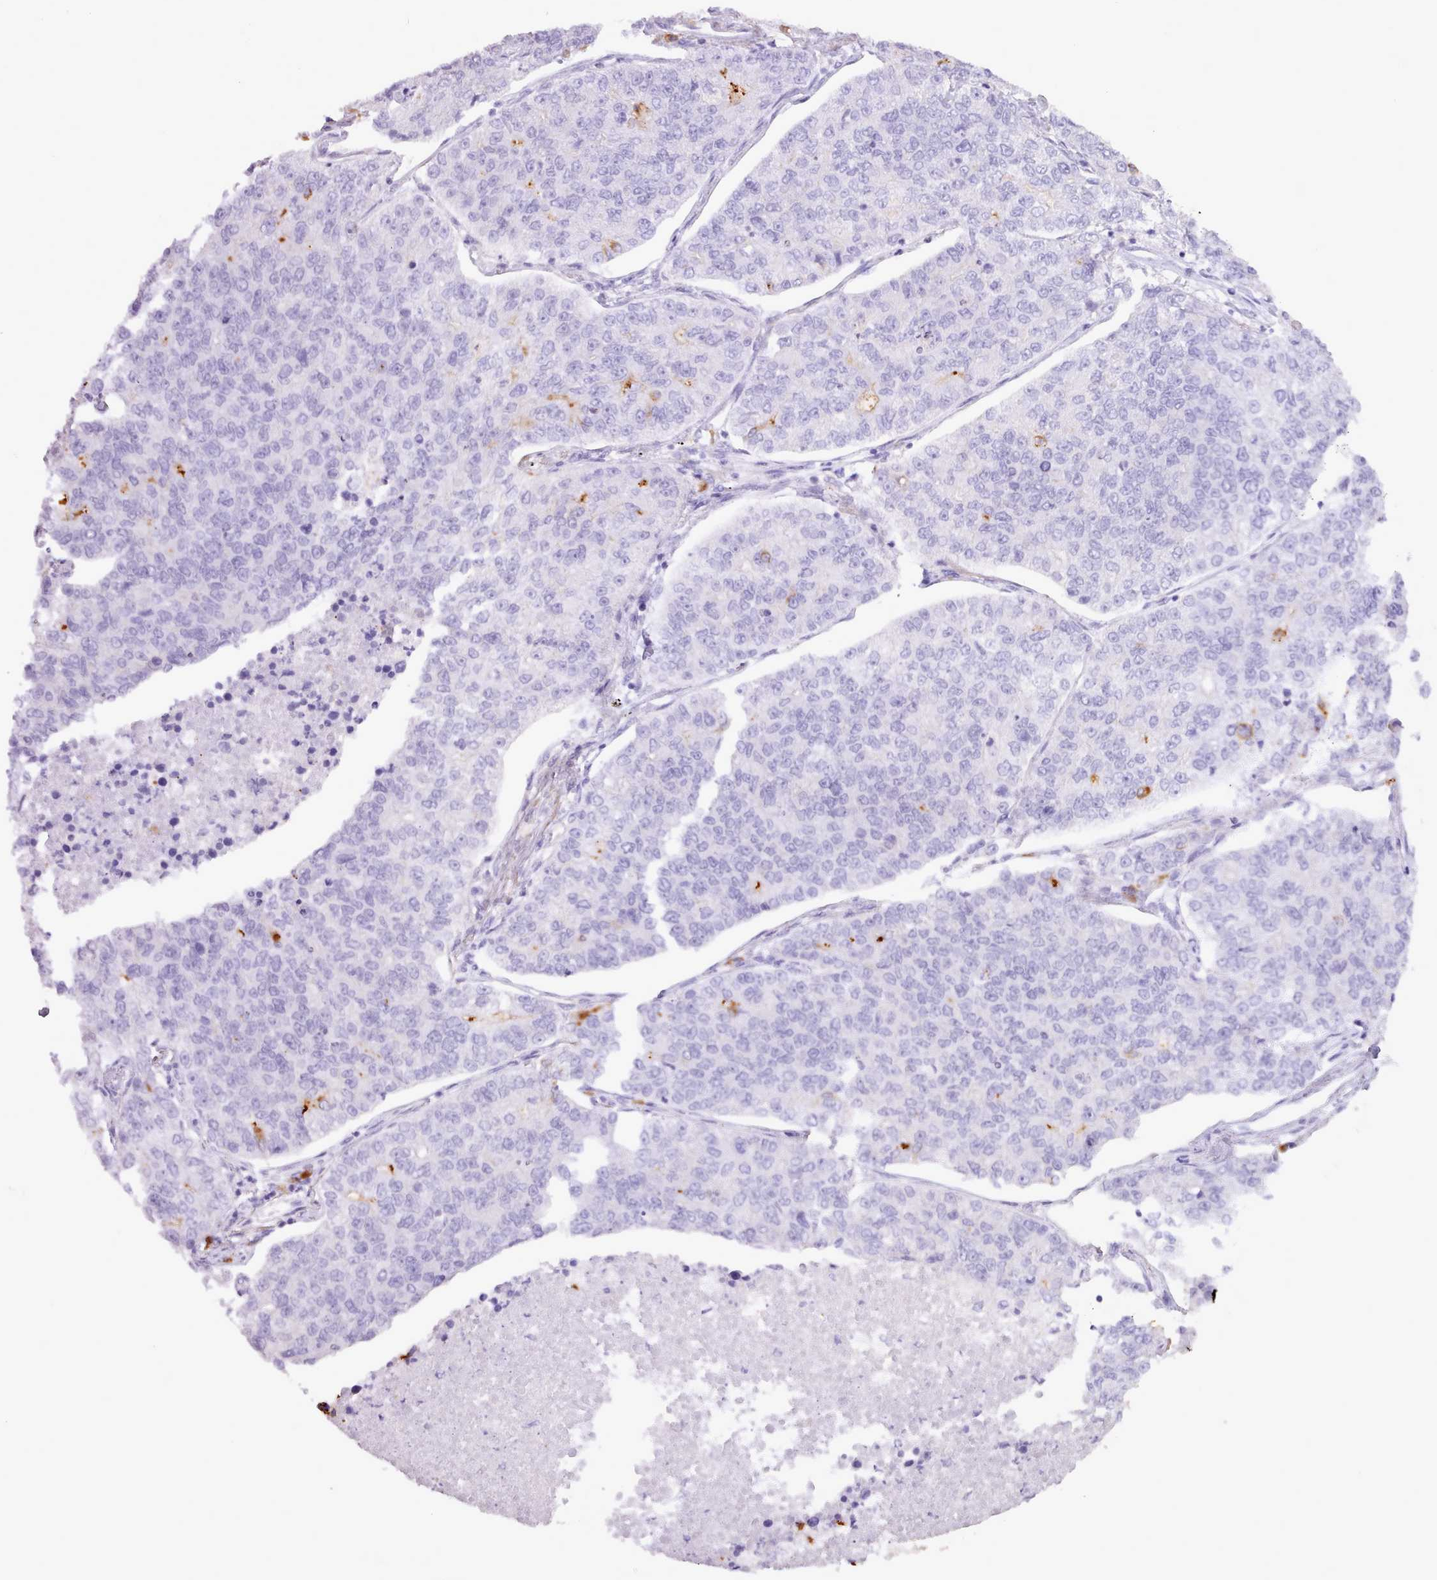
{"staining": {"intensity": "negative", "quantity": "none", "location": "none"}, "tissue": "lung cancer", "cell_type": "Tumor cells", "image_type": "cancer", "snomed": [{"axis": "morphology", "description": "Adenocarcinoma, NOS"}, {"axis": "topography", "description": "Lung"}], "caption": "Tumor cells are negative for protein expression in human lung cancer.", "gene": "BDKRB2", "patient": {"sex": "male", "age": 49}}